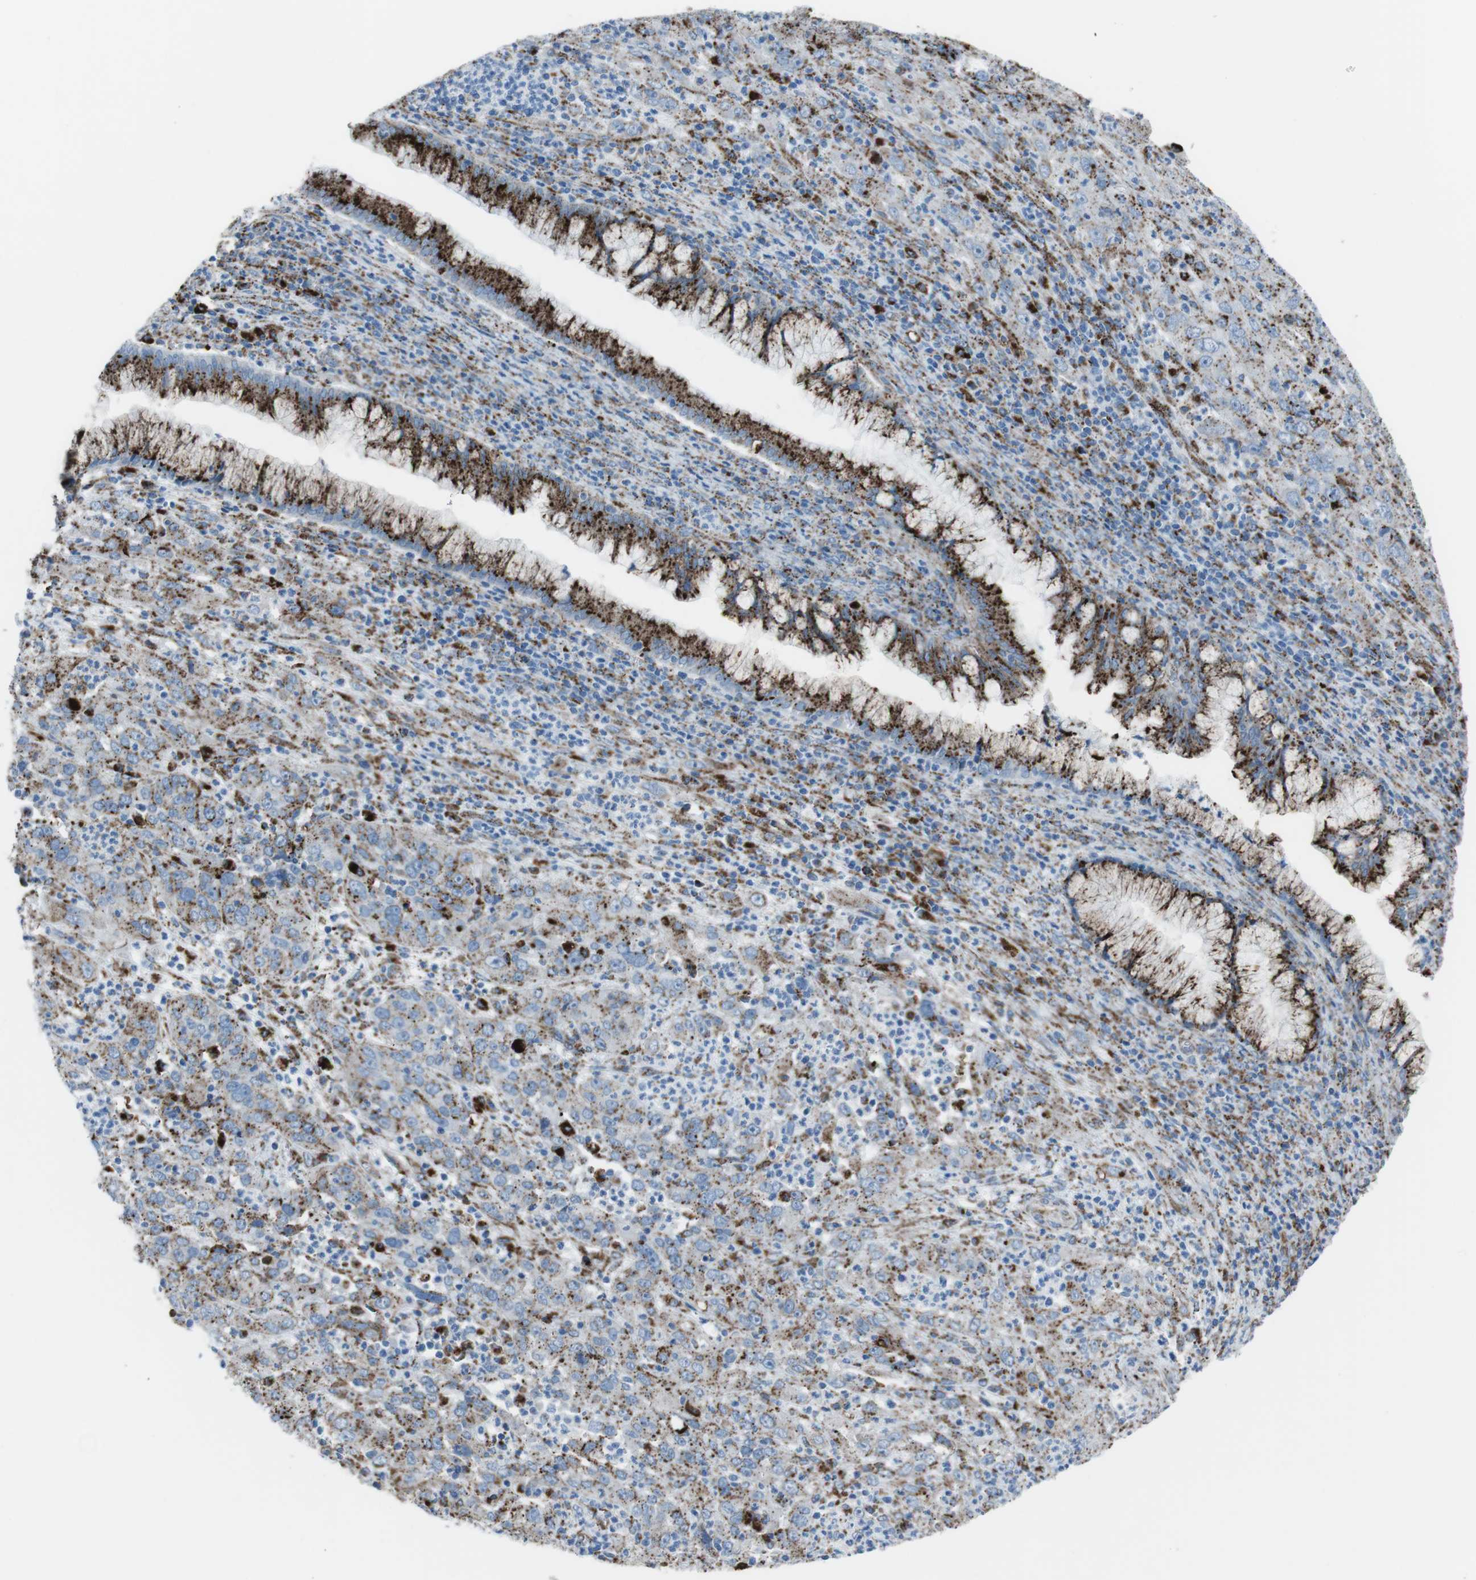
{"staining": {"intensity": "strong", "quantity": "25%-75%", "location": "cytoplasmic/membranous"}, "tissue": "cervical cancer", "cell_type": "Tumor cells", "image_type": "cancer", "snomed": [{"axis": "morphology", "description": "Squamous cell carcinoma, NOS"}, {"axis": "topography", "description": "Cervix"}], "caption": "IHC staining of cervical cancer (squamous cell carcinoma), which displays high levels of strong cytoplasmic/membranous positivity in about 25%-75% of tumor cells indicating strong cytoplasmic/membranous protein expression. The staining was performed using DAB (brown) for protein detection and nuclei were counterstained in hematoxylin (blue).", "gene": "SCARB2", "patient": {"sex": "female", "age": 32}}